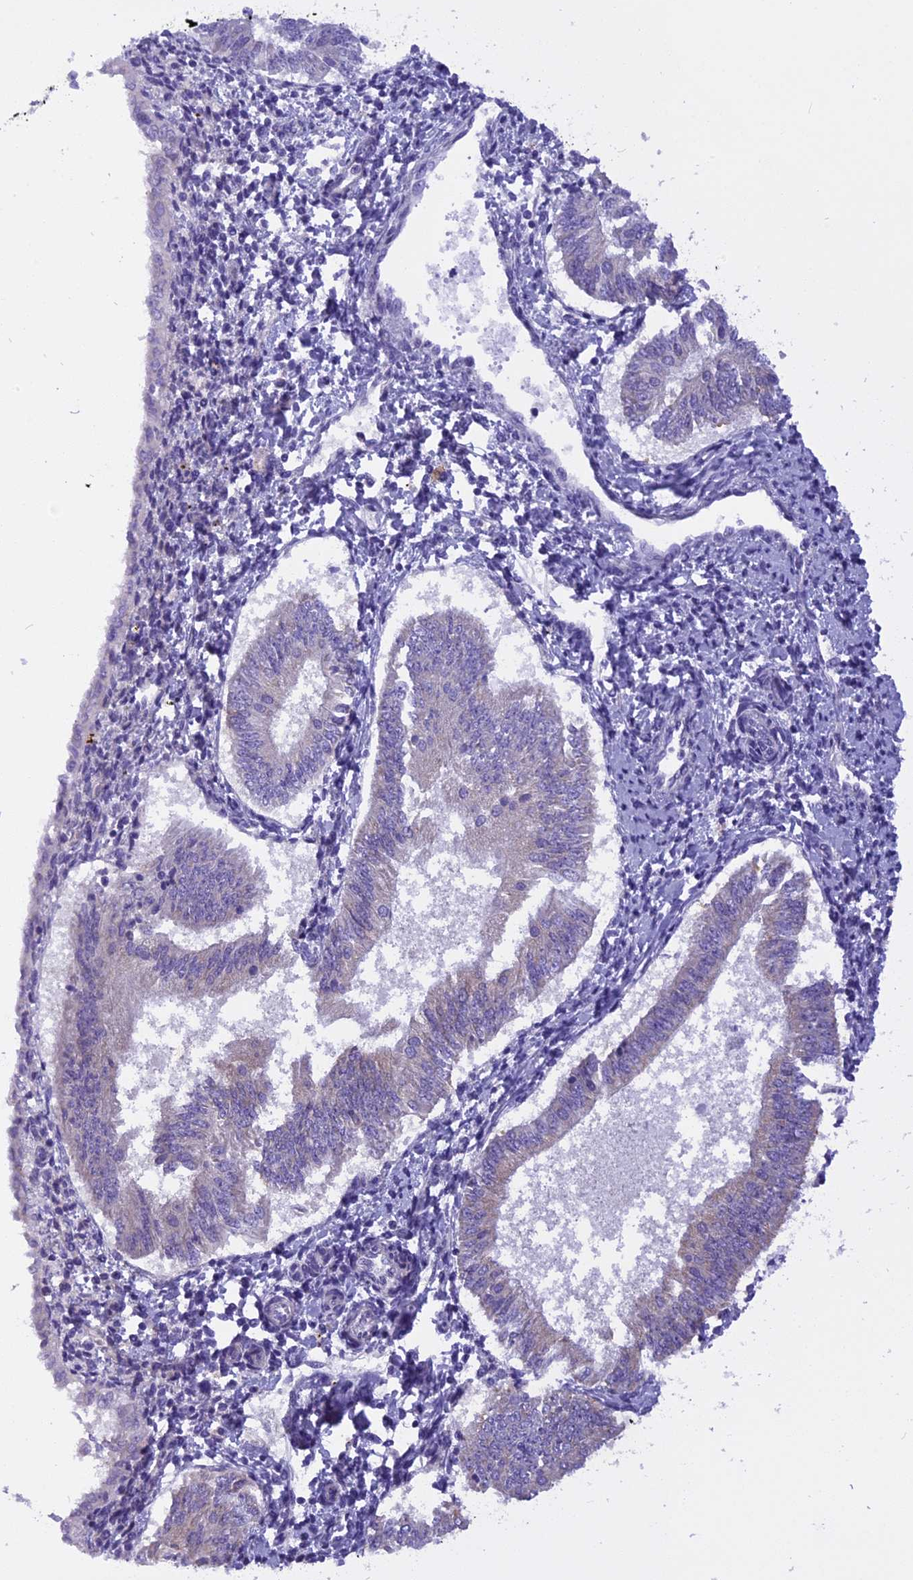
{"staining": {"intensity": "negative", "quantity": "none", "location": "none"}, "tissue": "endometrial cancer", "cell_type": "Tumor cells", "image_type": "cancer", "snomed": [{"axis": "morphology", "description": "Adenocarcinoma, NOS"}, {"axis": "topography", "description": "Endometrium"}], "caption": "An image of adenocarcinoma (endometrial) stained for a protein reveals no brown staining in tumor cells. (Brightfield microscopy of DAB immunohistochemistry at high magnification).", "gene": "TRIM3", "patient": {"sex": "female", "age": 58}}